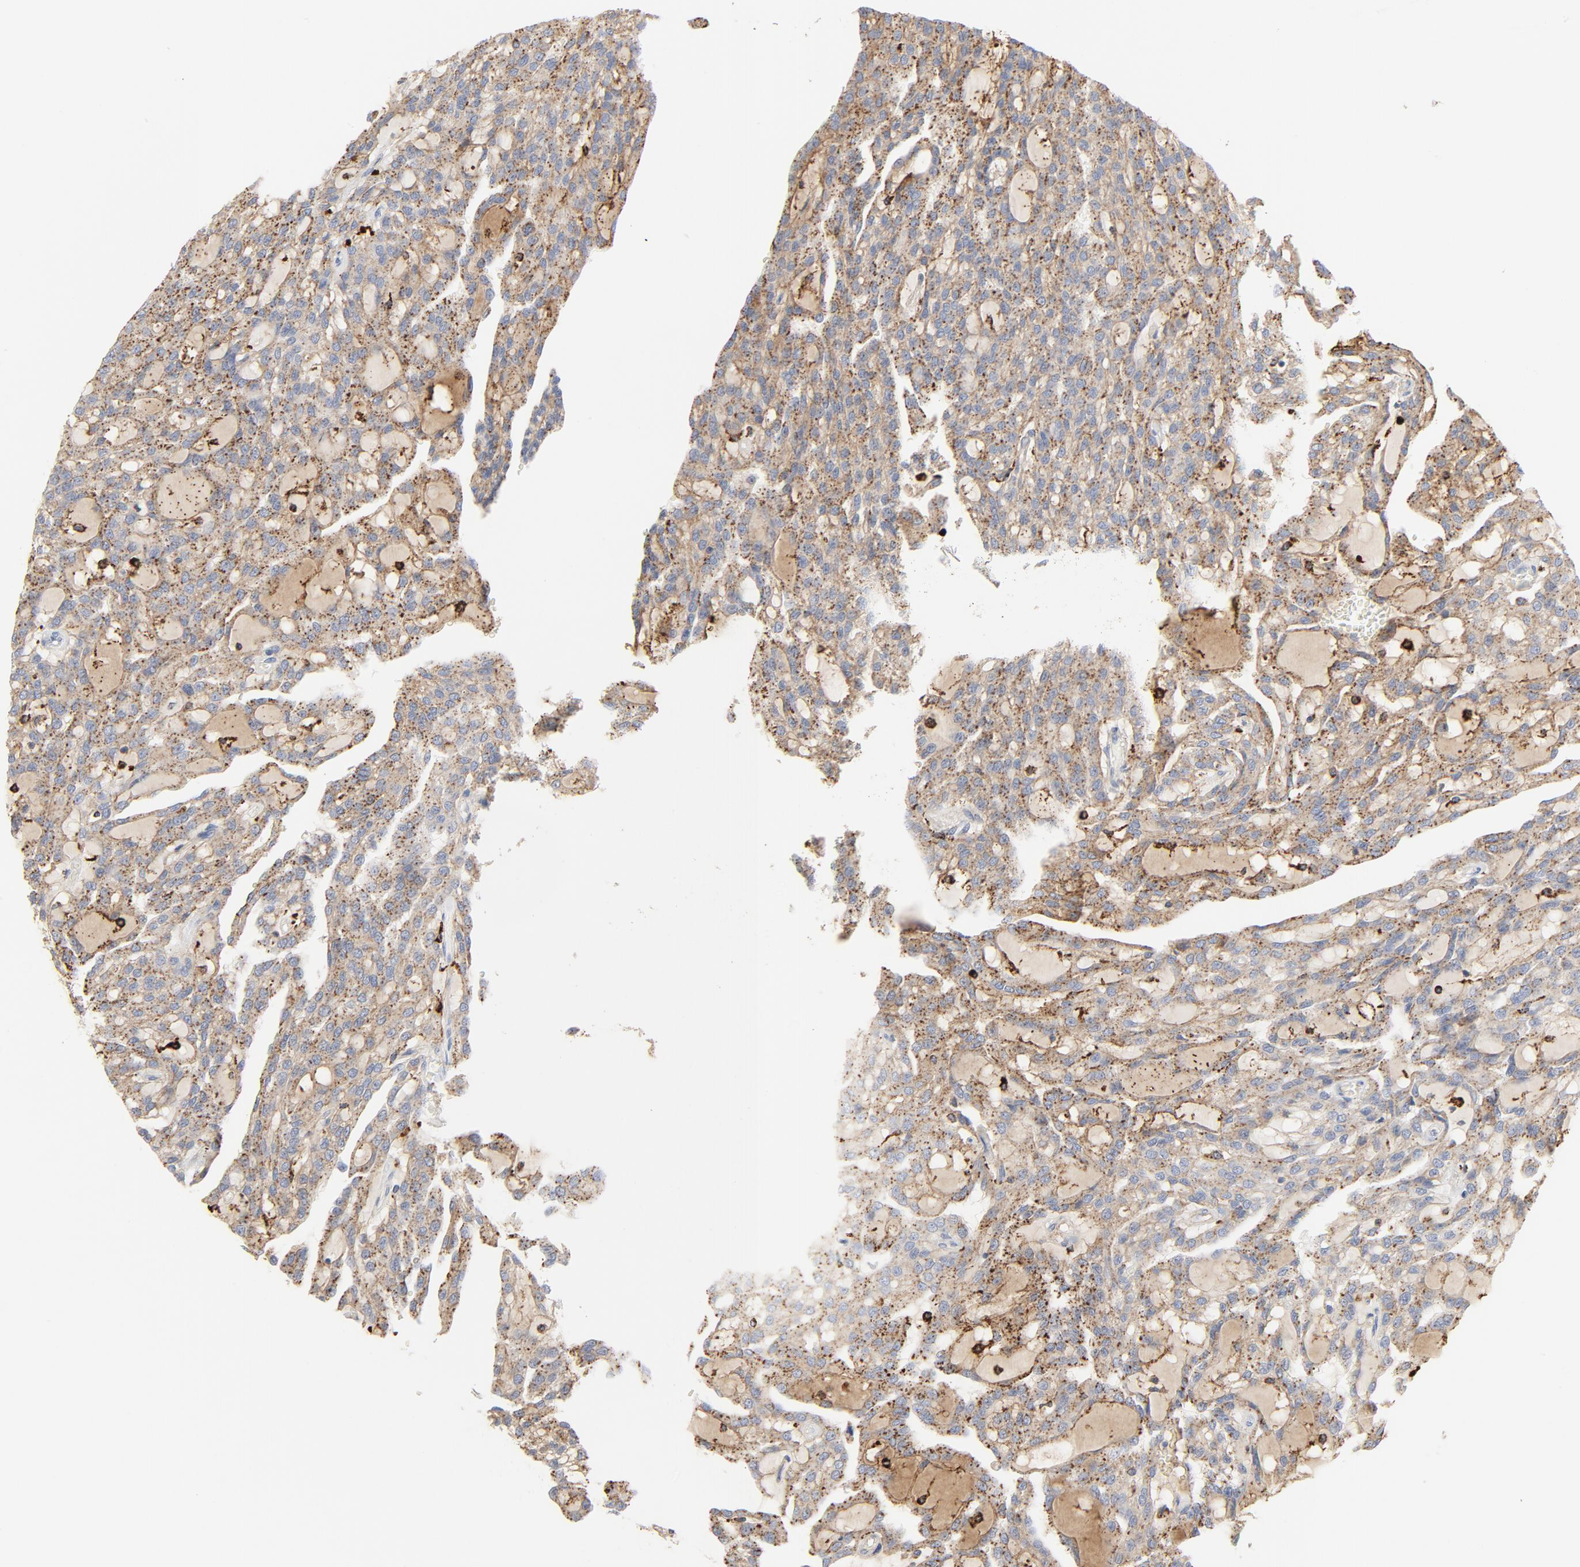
{"staining": {"intensity": "moderate", "quantity": "25%-75%", "location": "cytoplasmic/membranous"}, "tissue": "renal cancer", "cell_type": "Tumor cells", "image_type": "cancer", "snomed": [{"axis": "morphology", "description": "Adenocarcinoma, NOS"}, {"axis": "topography", "description": "Kidney"}], "caption": "Renal adenocarcinoma was stained to show a protein in brown. There is medium levels of moderate cytoplasmic/membranous staining in approximately 25%-75% of tumor cells.", "gene": "MAGEB17", "patient": {"sex": "male", "age": 63}}